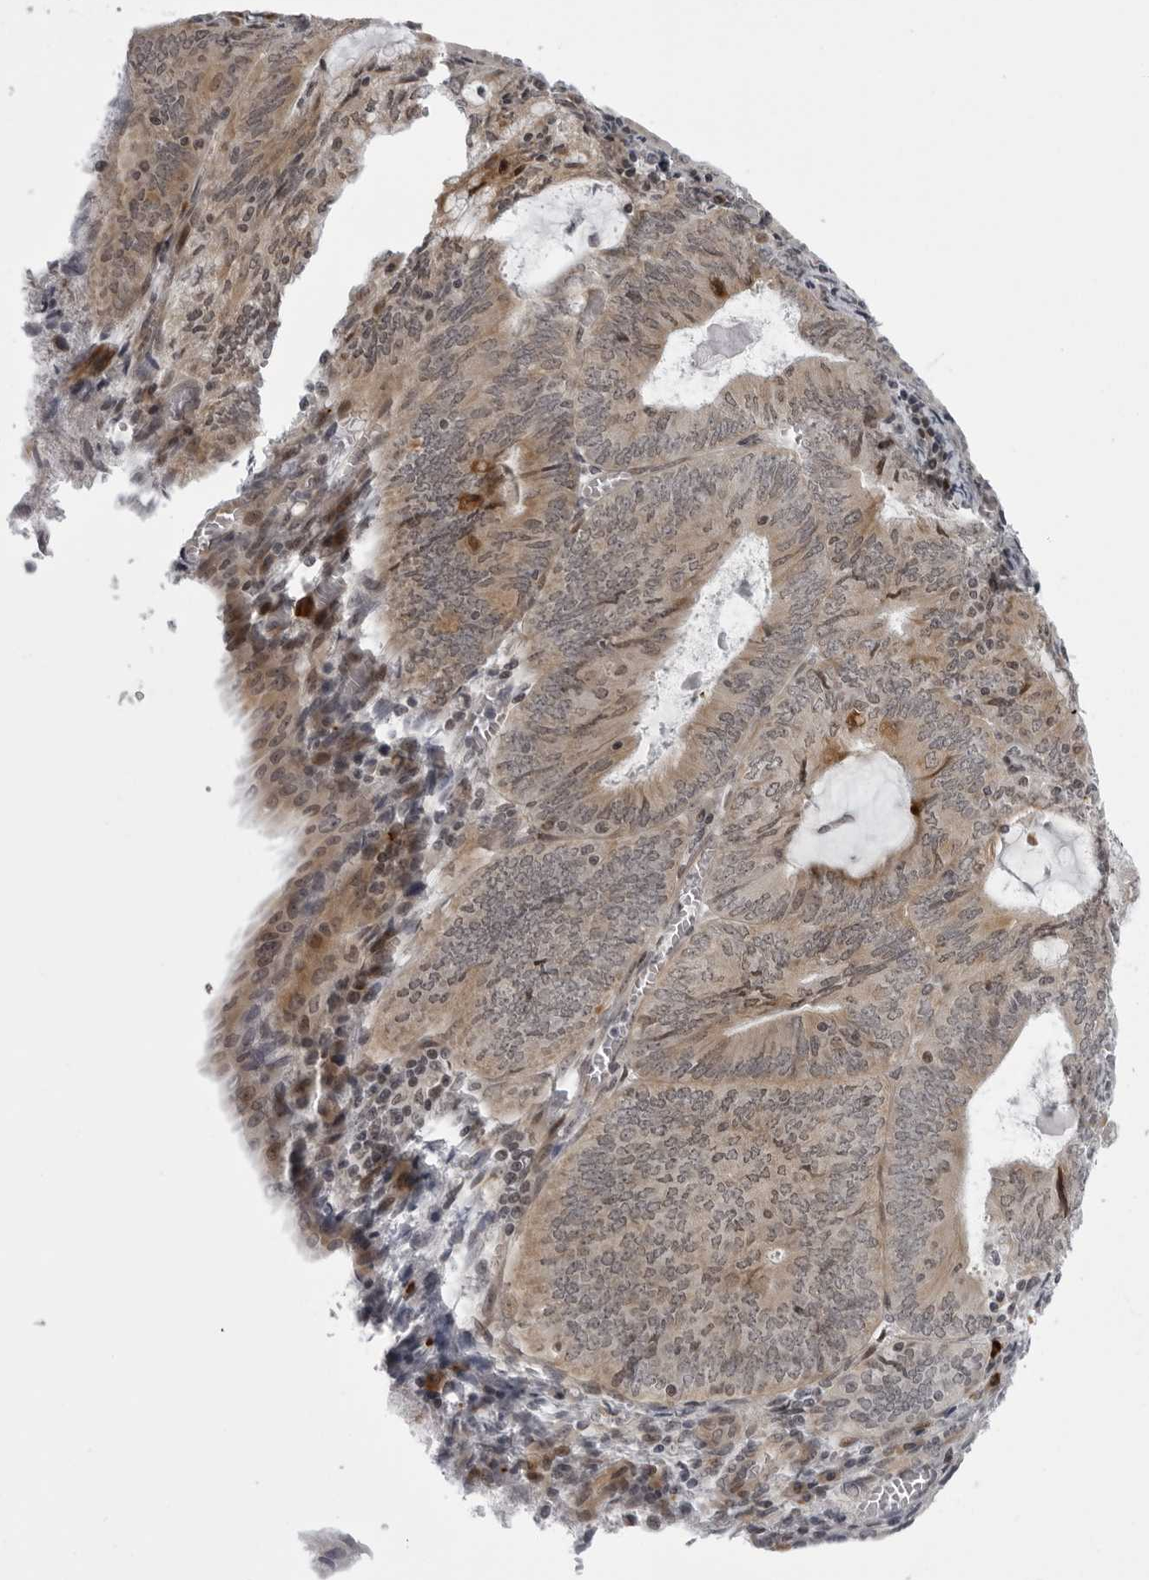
{"staining": {"intensity": "moderate", "quantity": ">75%", "location": "cytoplasmic/membranous"}, "tissue": "endometrial cancer", "cell_type": "Tumor cells", "image_type": "cancer", "snomed": [{"axis": "morphology", "description": "Adenocarcinoma, NOS"}, {"axis": "topography", "description": "Endometrium"}], "caption": "Protein staining exhibits moderate cytoplasmic/membranous expression in about >75% of tumor cells in endometrial adenocarcinoma.", "gene": "GCSAML", "patient": {"sex": "female", "age": 81}}